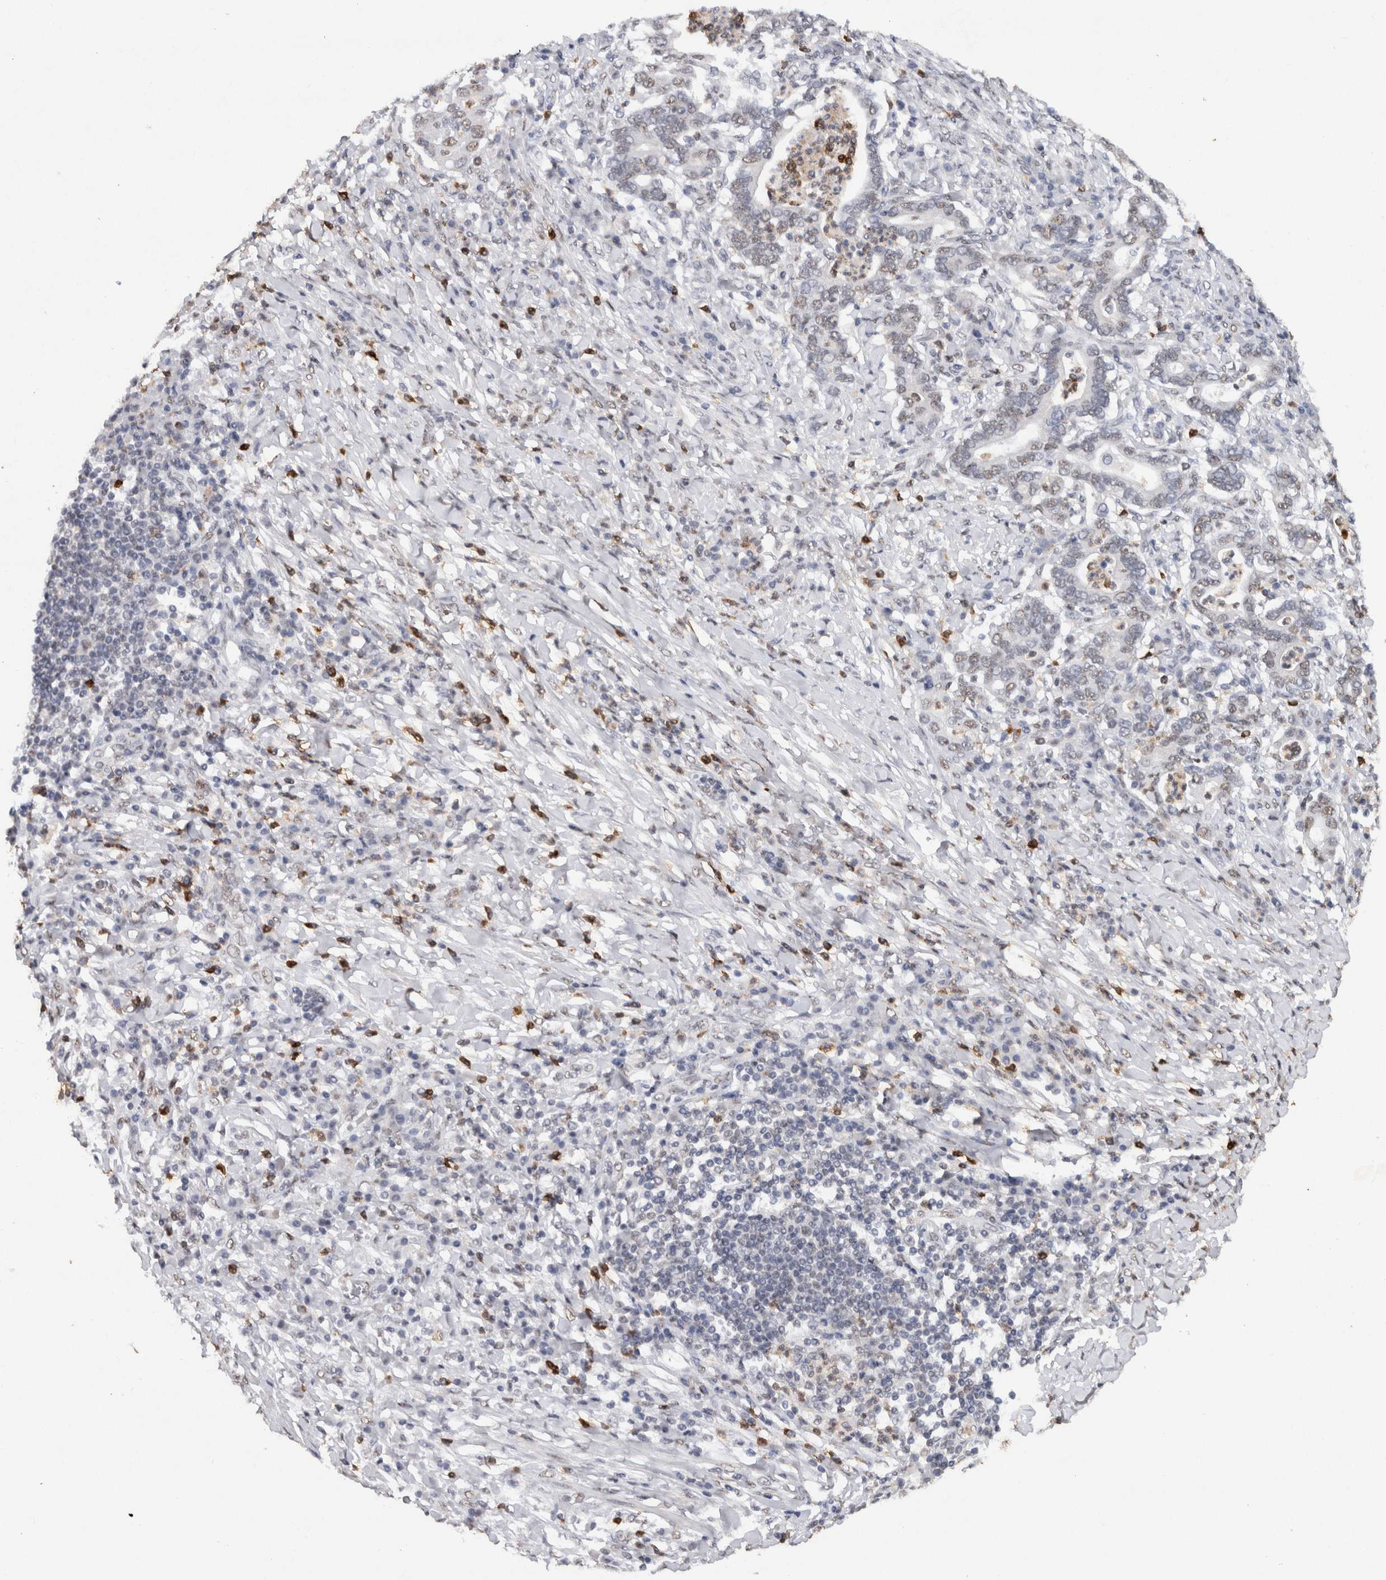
{"staining": {"intensity": "negative", "quantity": "none", "location": "none"}, "tissue": "stomach cancer", "cell_type": "Tumor cells", "image_type": "cancer", "snomed": [{"axis": "morphology", "description": "Normal tissue, NOS"}, {"axis": "morphology", "description": "Adenocarcinoma, NOS"}, {"axis": "topography", "description": "Esophagus"}, {"axis": "topography", "description": "Stomach, upper"}, {"axis": "topography", "description": "Peripheral nerve tissue"}], "caption": "Tumor cells show no significant protein positivity in stomach cancer.", "gene": "RPS6KA2", "patient": {"sex": "male", "age": 62}}